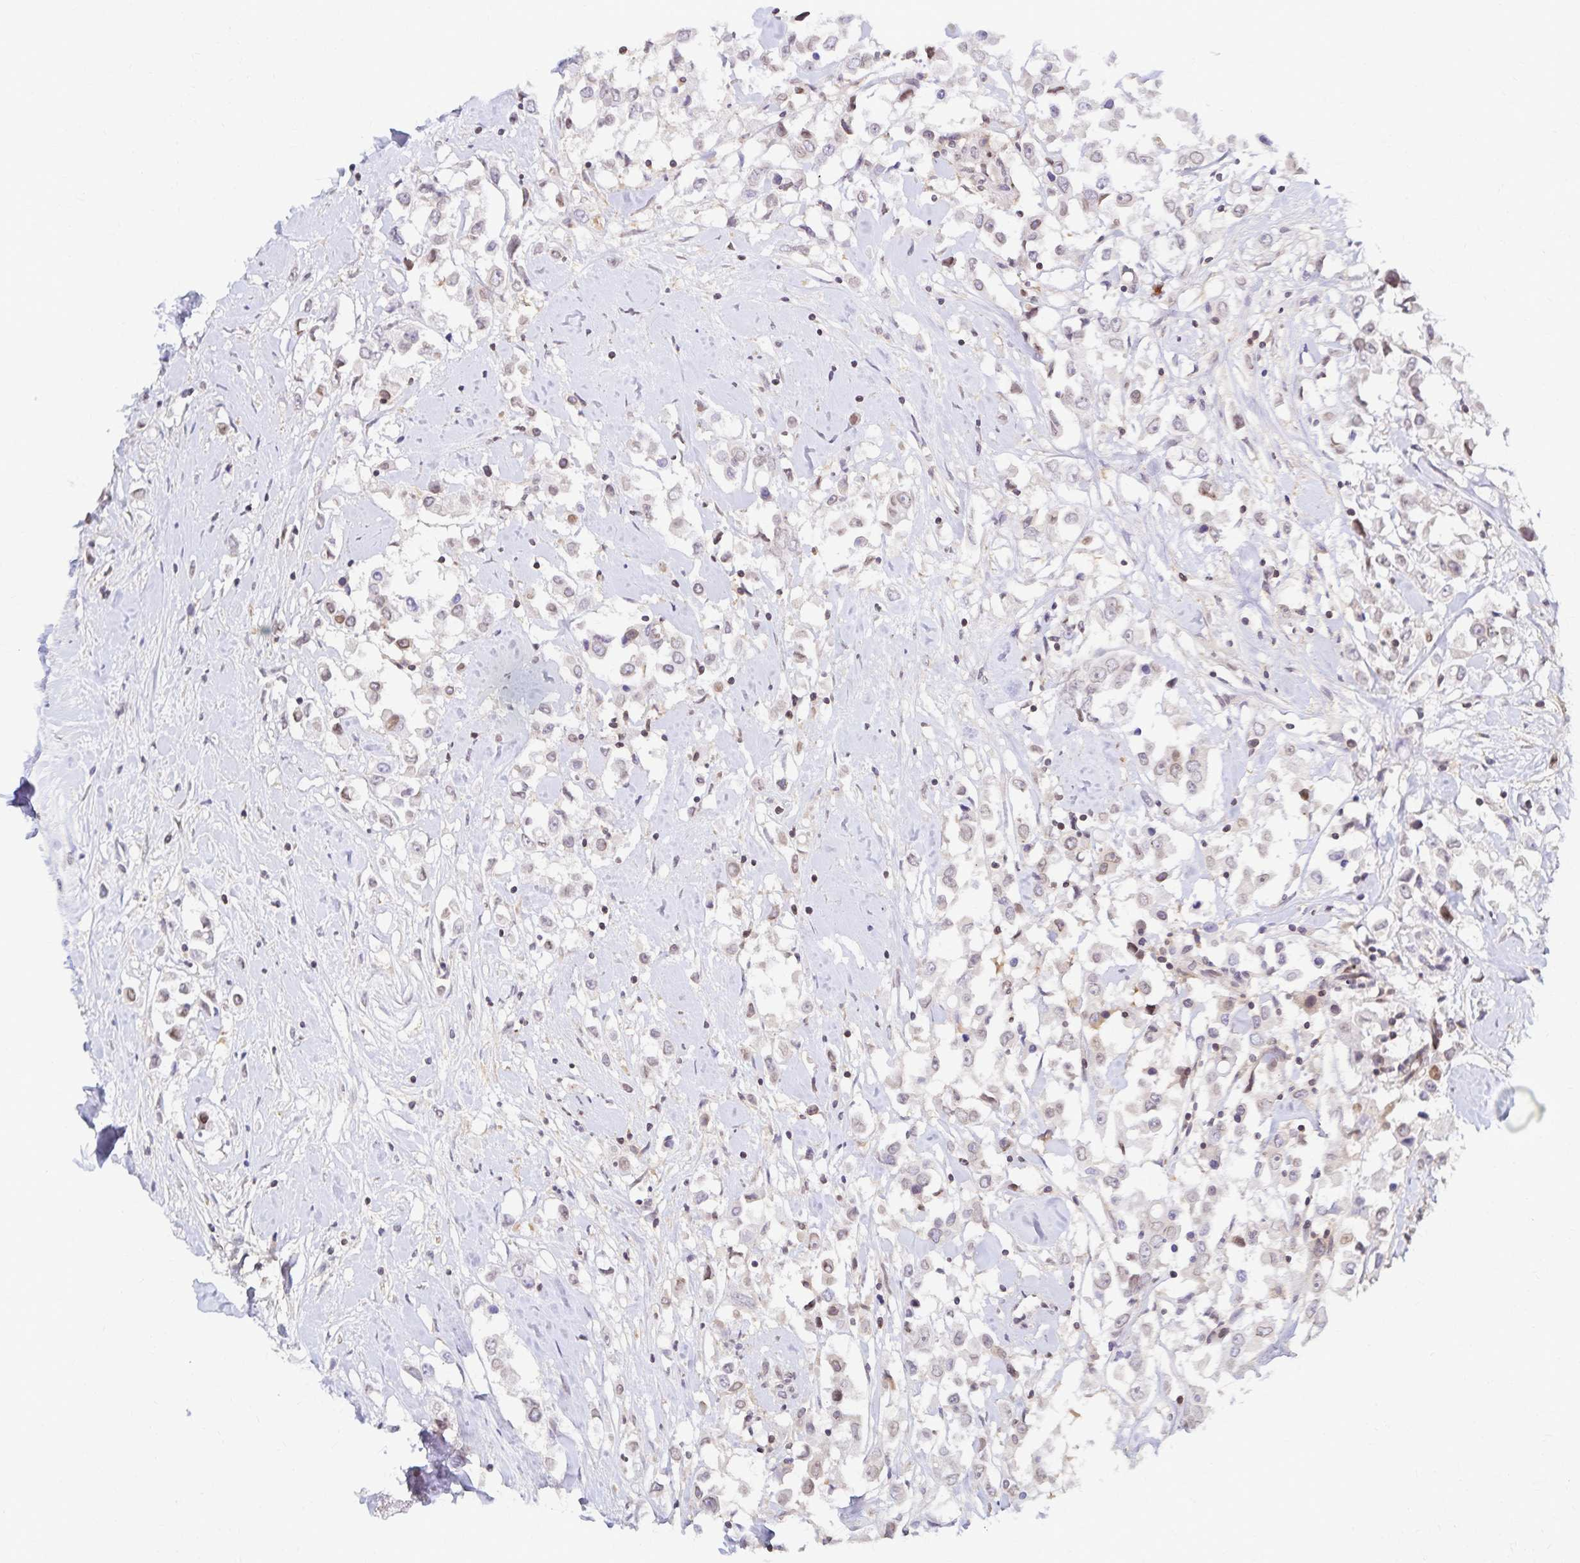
{"staining": {"intensity": "moderate", "quantity": "<25%", "location": "nuclear"}, "tissue": "breast cancer", "cell_type": "Tumor cells", "image_type": "cancer", "snomed": [{"axis": "morphology", "description": "Duct carcinoma"}, {"axis": "topography", "description": "Breast"}], "caption": "There is low levels of moderate nuclear positivity in tumor cells of breast cancer, as demonstrated by immunohistochemical staining (brown color).", "gene": "RAB9B", "patient": {"sex": "female", "age": 61}}